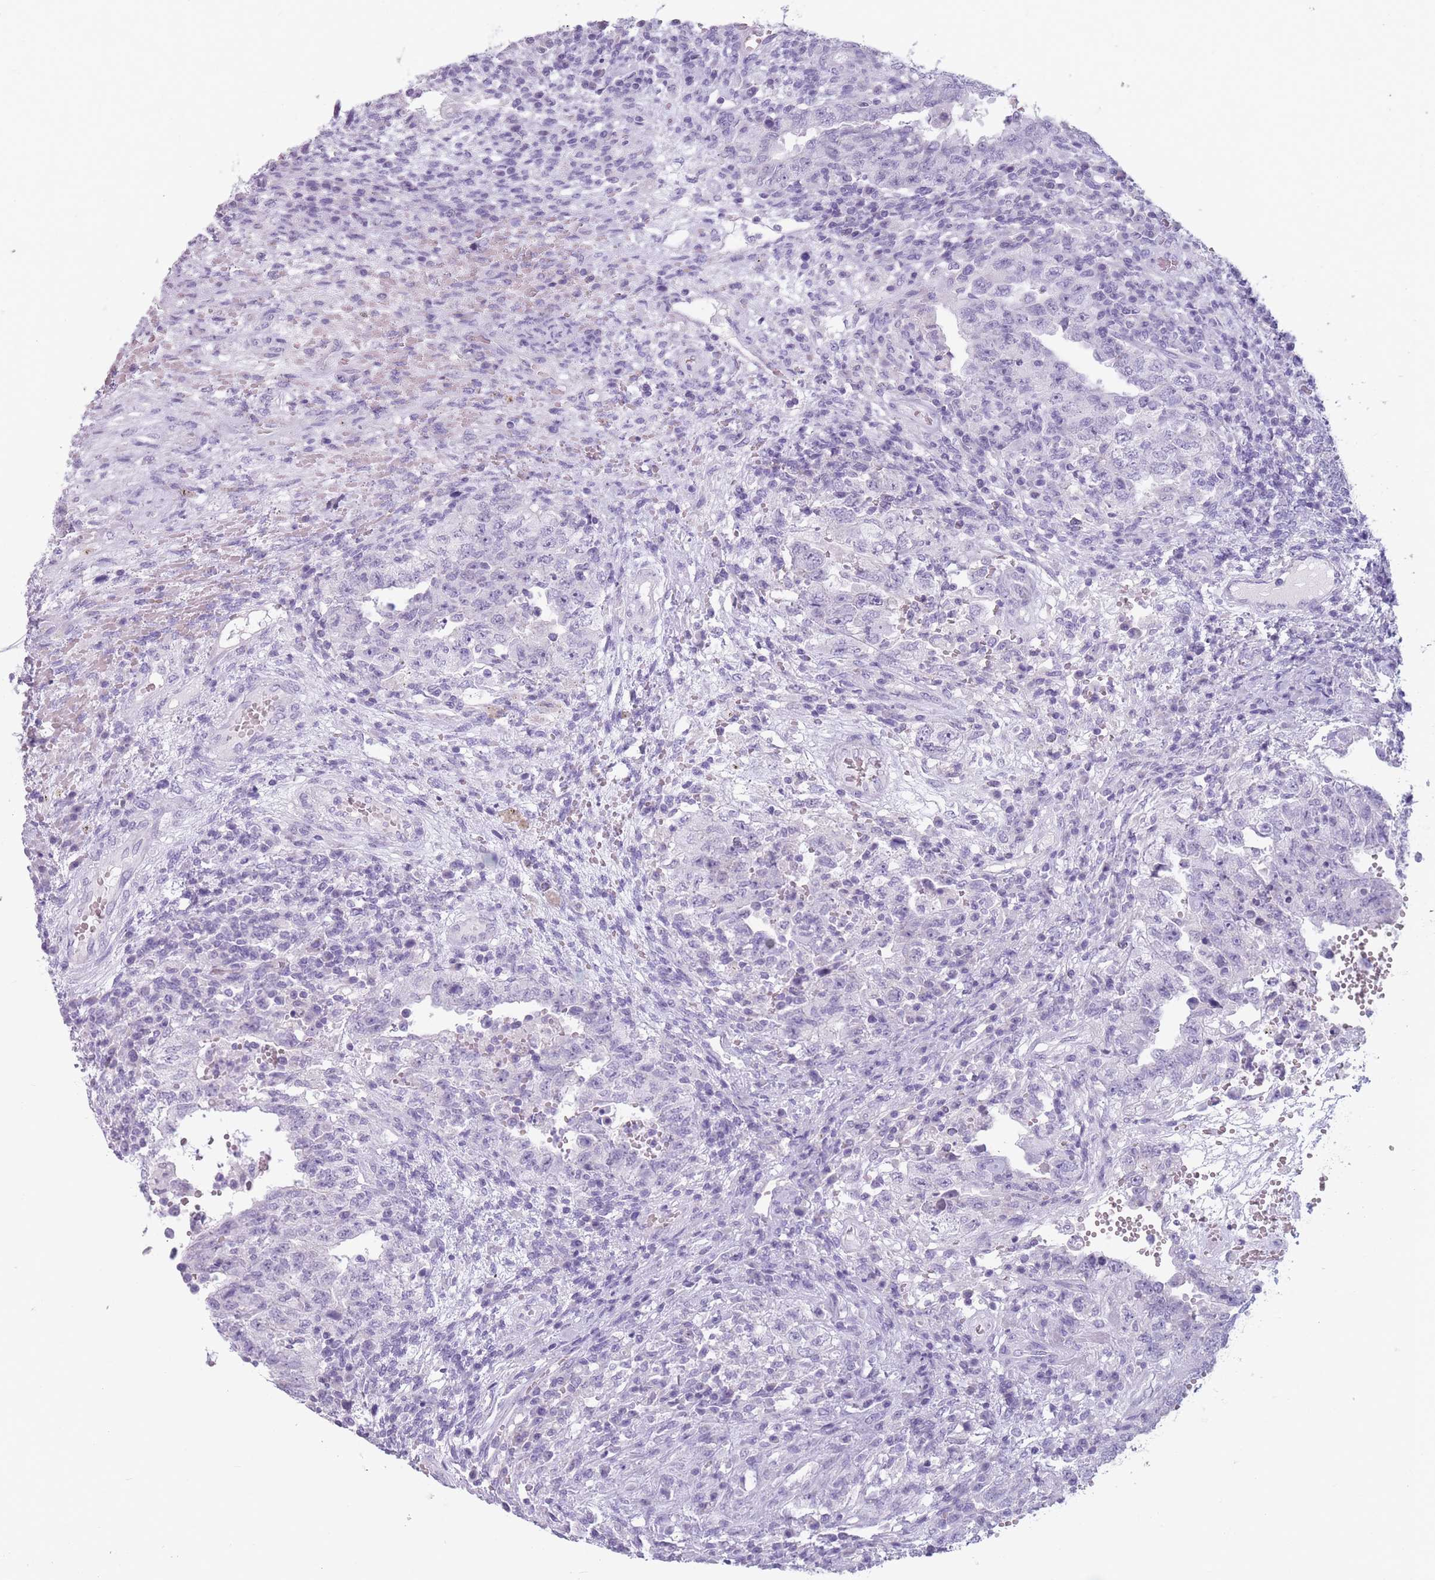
{"staining": {"intensity": "negative", "quantity": "none", "location": "none"}, "tissue": "testis cancer", "cell_type": "Tumor cells", "image_type": "cancer", "snomed": [{"axis": "morphology", "description": "Carcinoma, Embryonal, NOS"}, {"axis": "topography", "description": "Testis"}], "caption": "Immunohistochemical staining of testis cancer displays no significant staining in tumor cells.", "gene": "CCNO", "patient": {"sex": "male", "age": 26}}